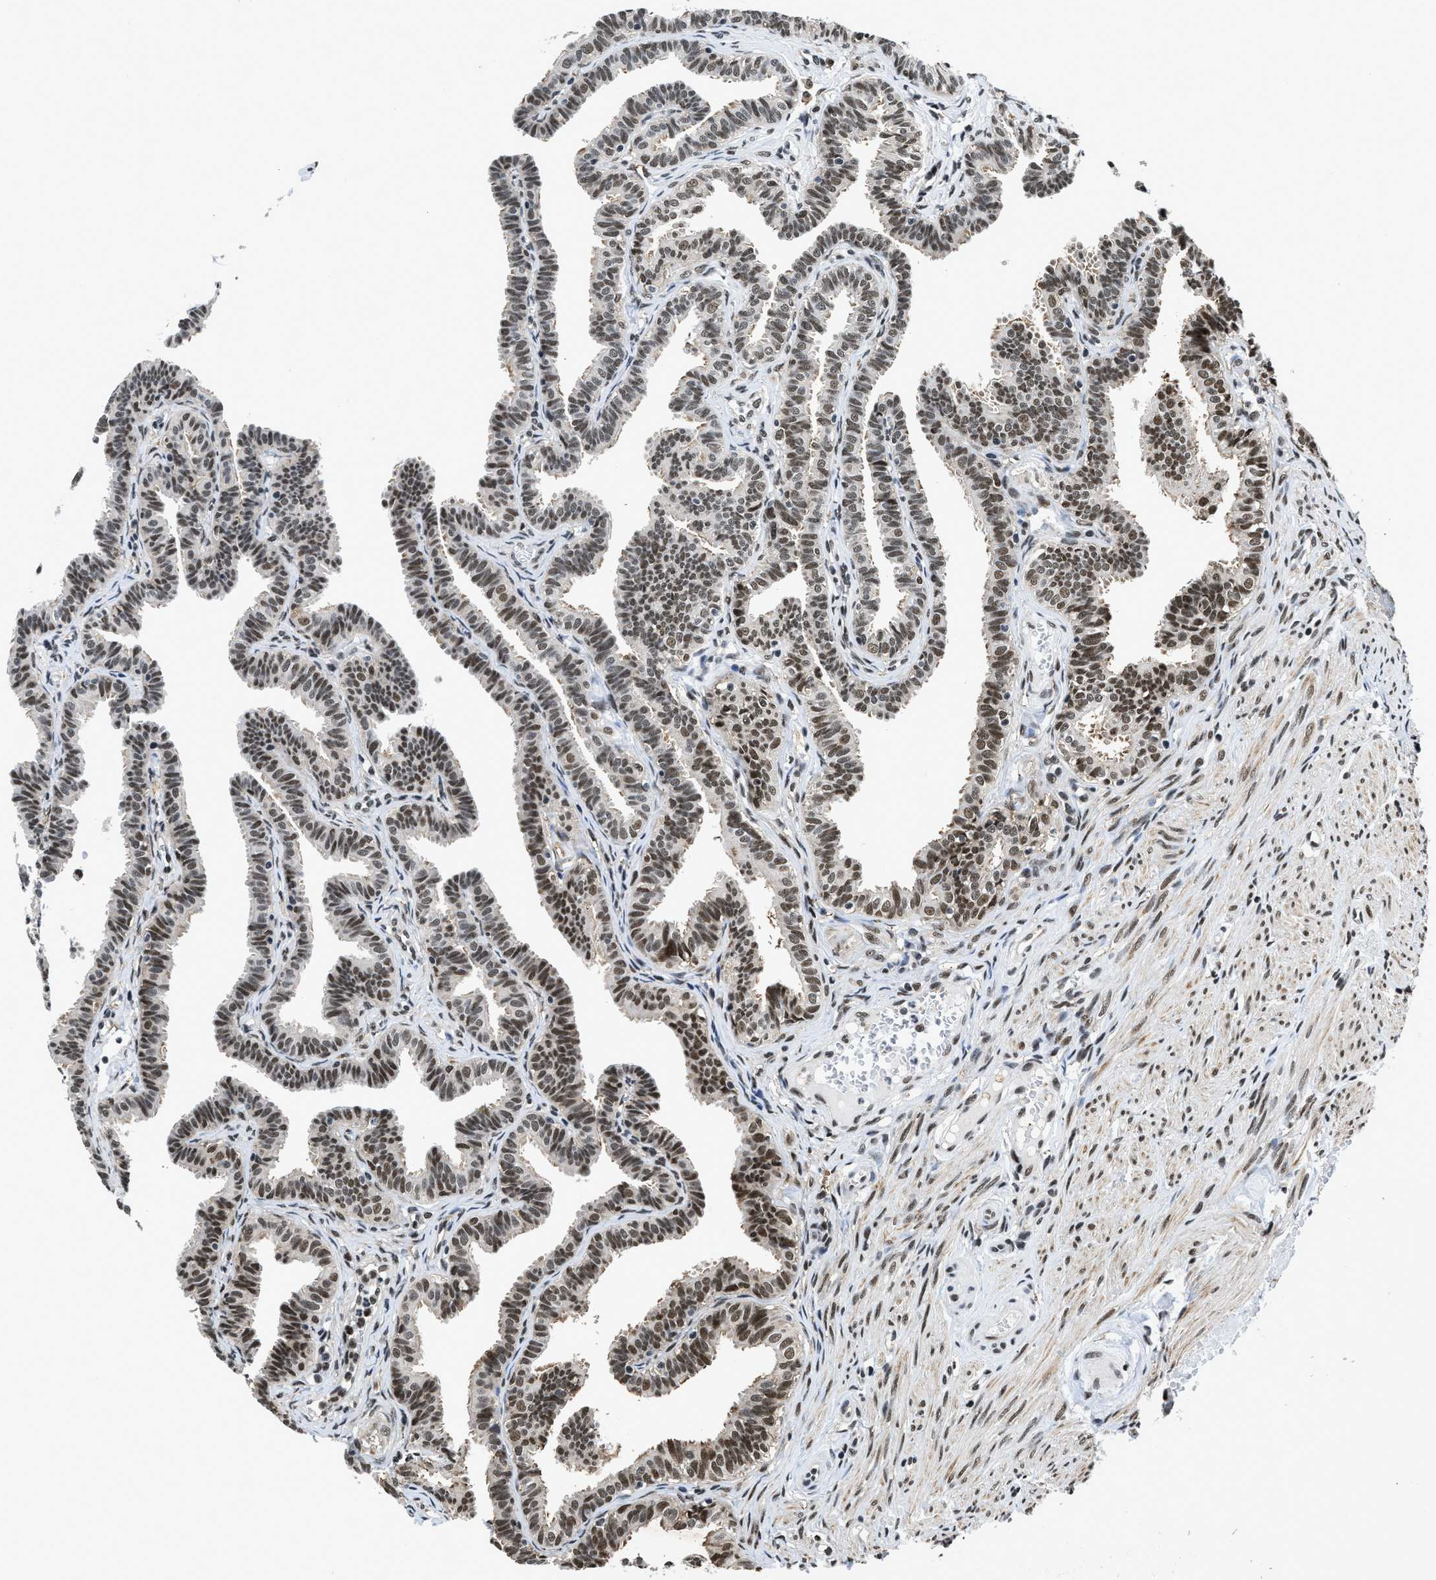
{"staining": {"intensity": "moderate", "quantity": ">75%", "location": "nuclear"}, "tissue": "fallopian tube", "cell_type": "Glandular cells", "image_type": "normal", "snomed": [{"axis": "morphology", "description": "Normal tissue, NOS"}, {"axis": "topography", "description": "Fallopian tube"}, {"axis": "topography", "description": "Ovary"}], "caption": "A brown stain labels moderate nuclear staining of a protein in glandular cells of benign fallopian tube. The protein is stained brown, and the nuclei are stained in blue (DAB (3,3'-diaminobenzidine) IHC with brightfield microscopy, high magnification).", "gene": "HNRNPF", "patient": {"sex": "female", "age": 23}}